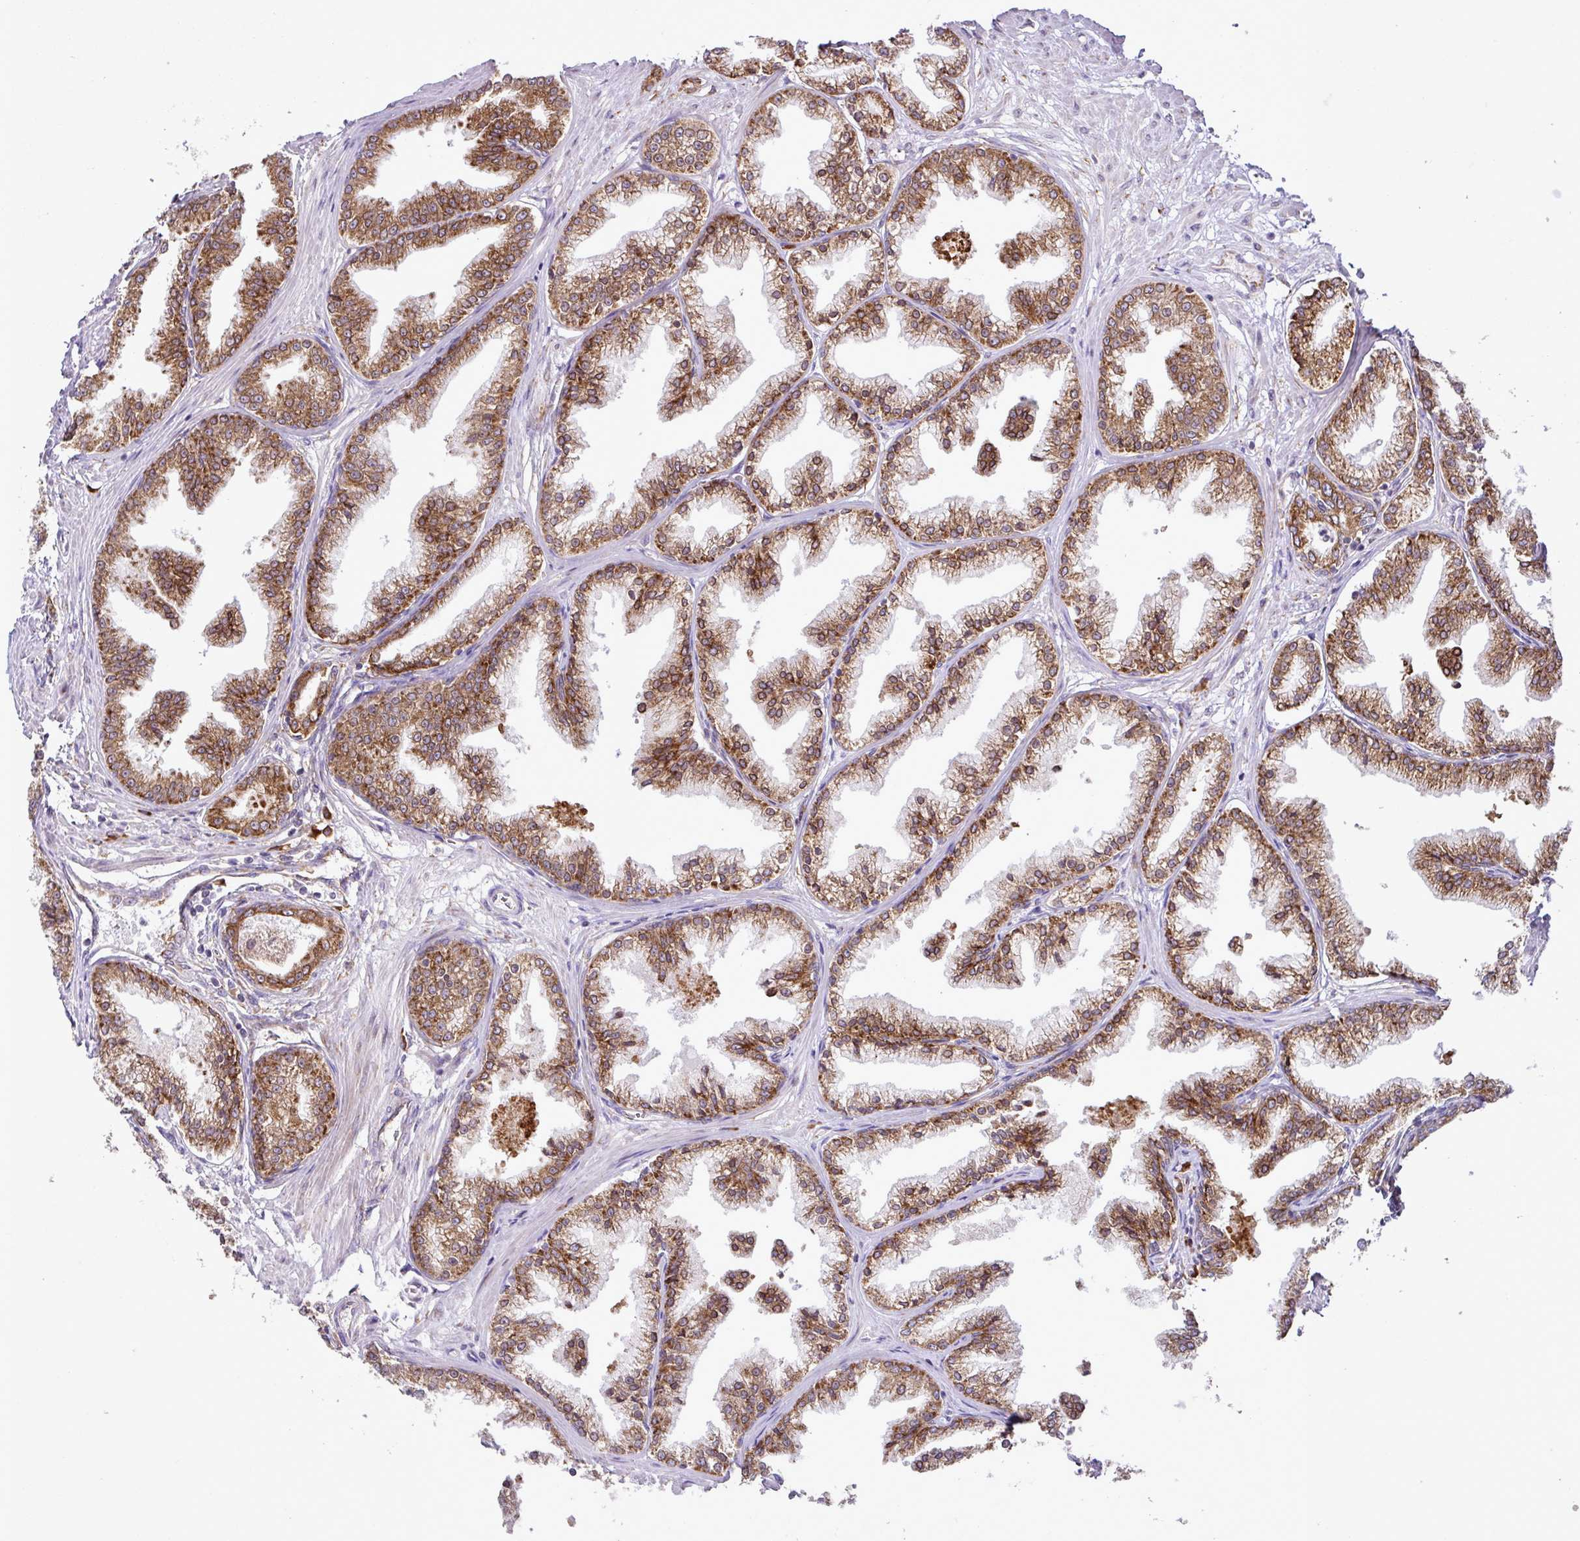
{"staining": {"intensity": "moderate", "quantity": ">75%", "location": "cytoplasmic/membranous"}, "tissue": "prostate cancer", "cell_type": "Tumor cells", "image_type": "cancer", "snomed": [{"axis": "morphology", "description": "Adenocarcinoma, Low grade"}, {"axis": "topography", "description": "Prostate"}], "caption": "Human prostate cancer stained with a brown dye reveals moderate cytoplasmic/membranous positive expression in approximately >75% of tumor cells.", "gene": "SLC39A7", "patient": {"sex": "male", "age": 63}}